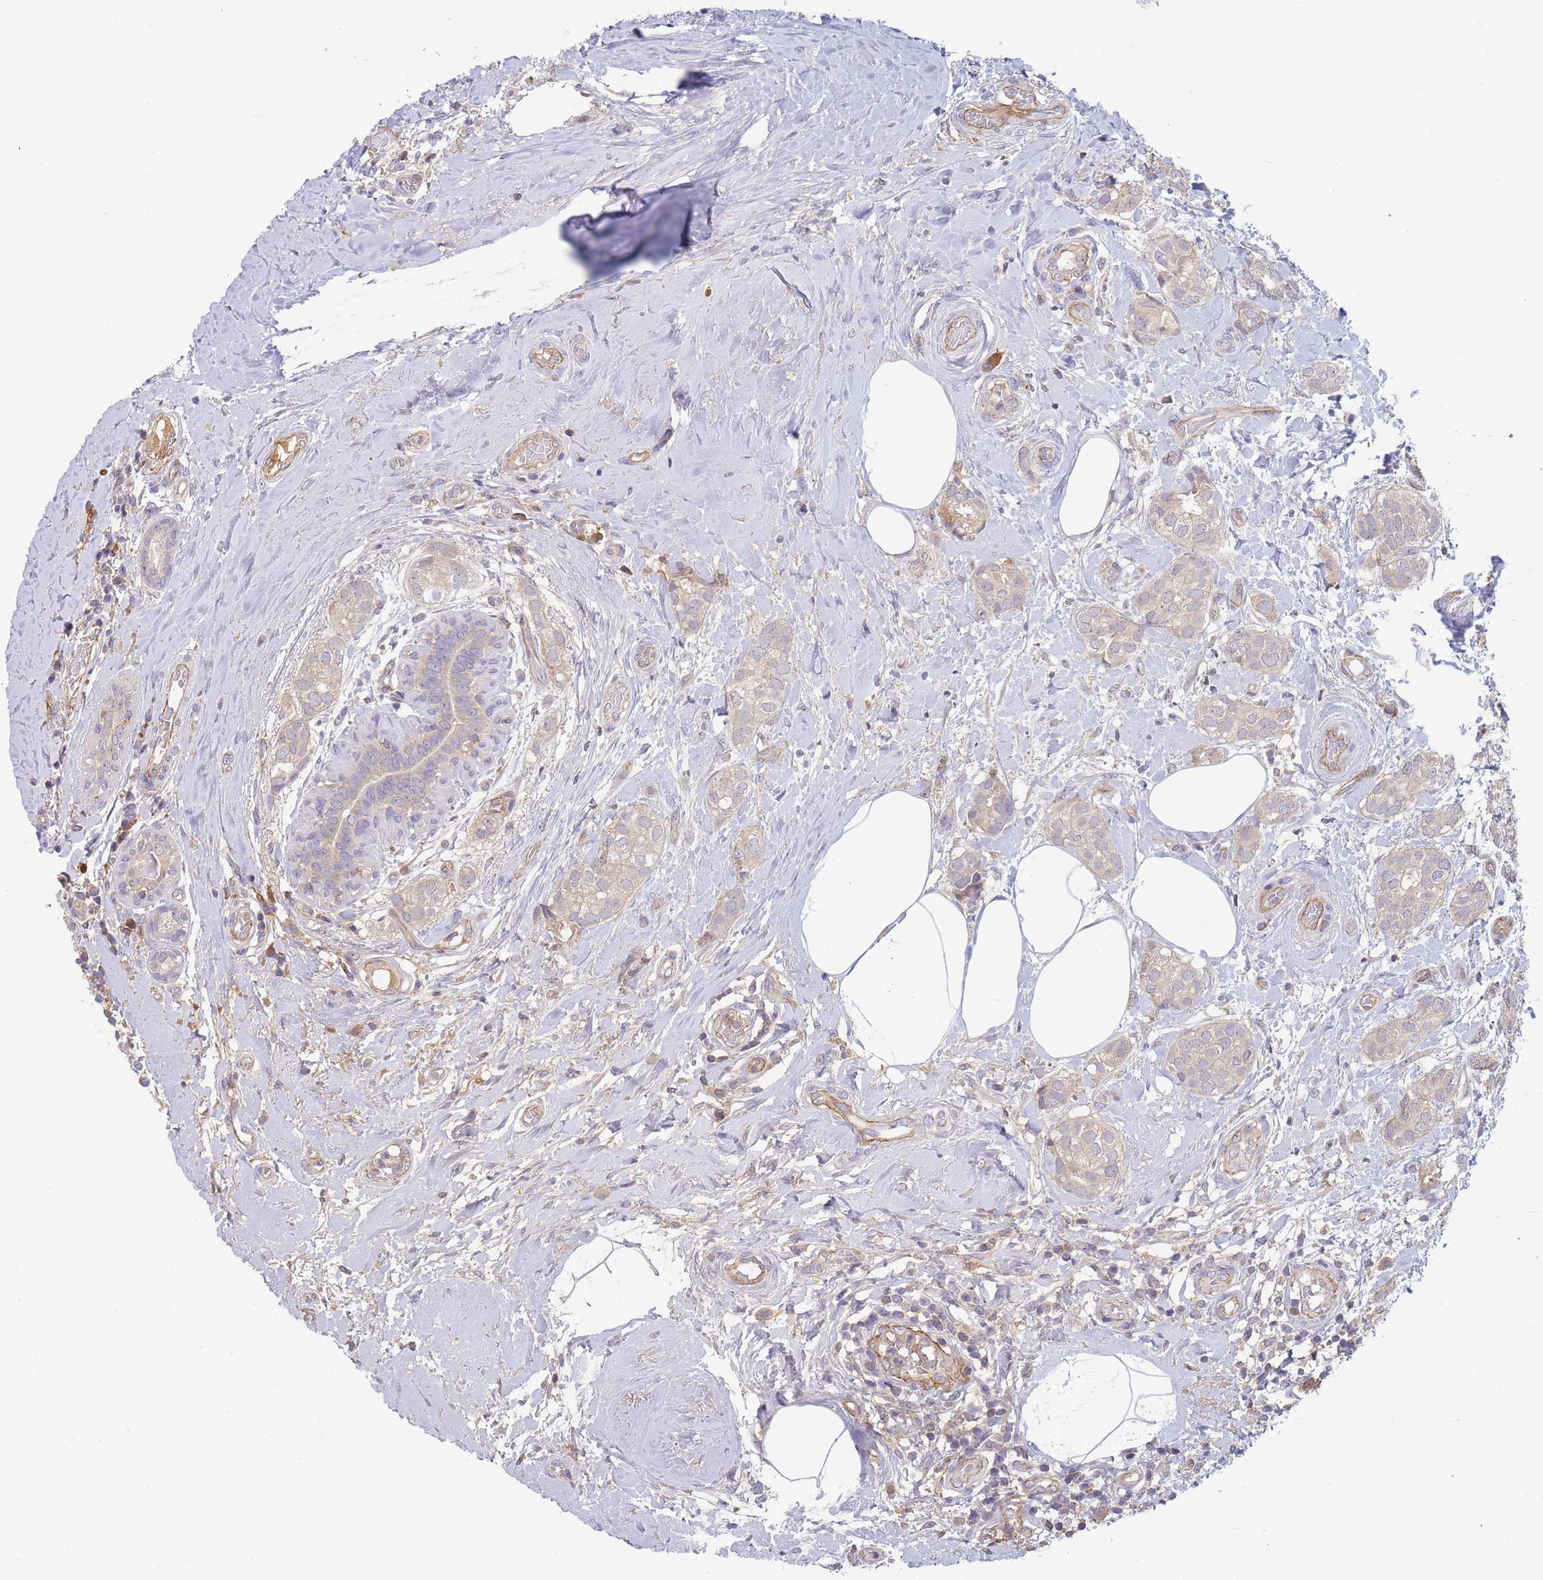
{"staining": {"intensity": "negative", "quantity": "none", "location": "none"}, "tissue": "breast cancer", "cell_type": "Tumor cells", "image_type": "cancer", "snomed": [{"axis": "morphology", "description": "Duct carcinoma"}, {"axis": "topography", "description": "Breast"}], "caption": "The photomicrograph shows no staining of tumor cells in breast cancer (infiltrating ductal carcinoma).", "gene": "NDUFAF5", "patient": {"sex": "female", "age": 73}}